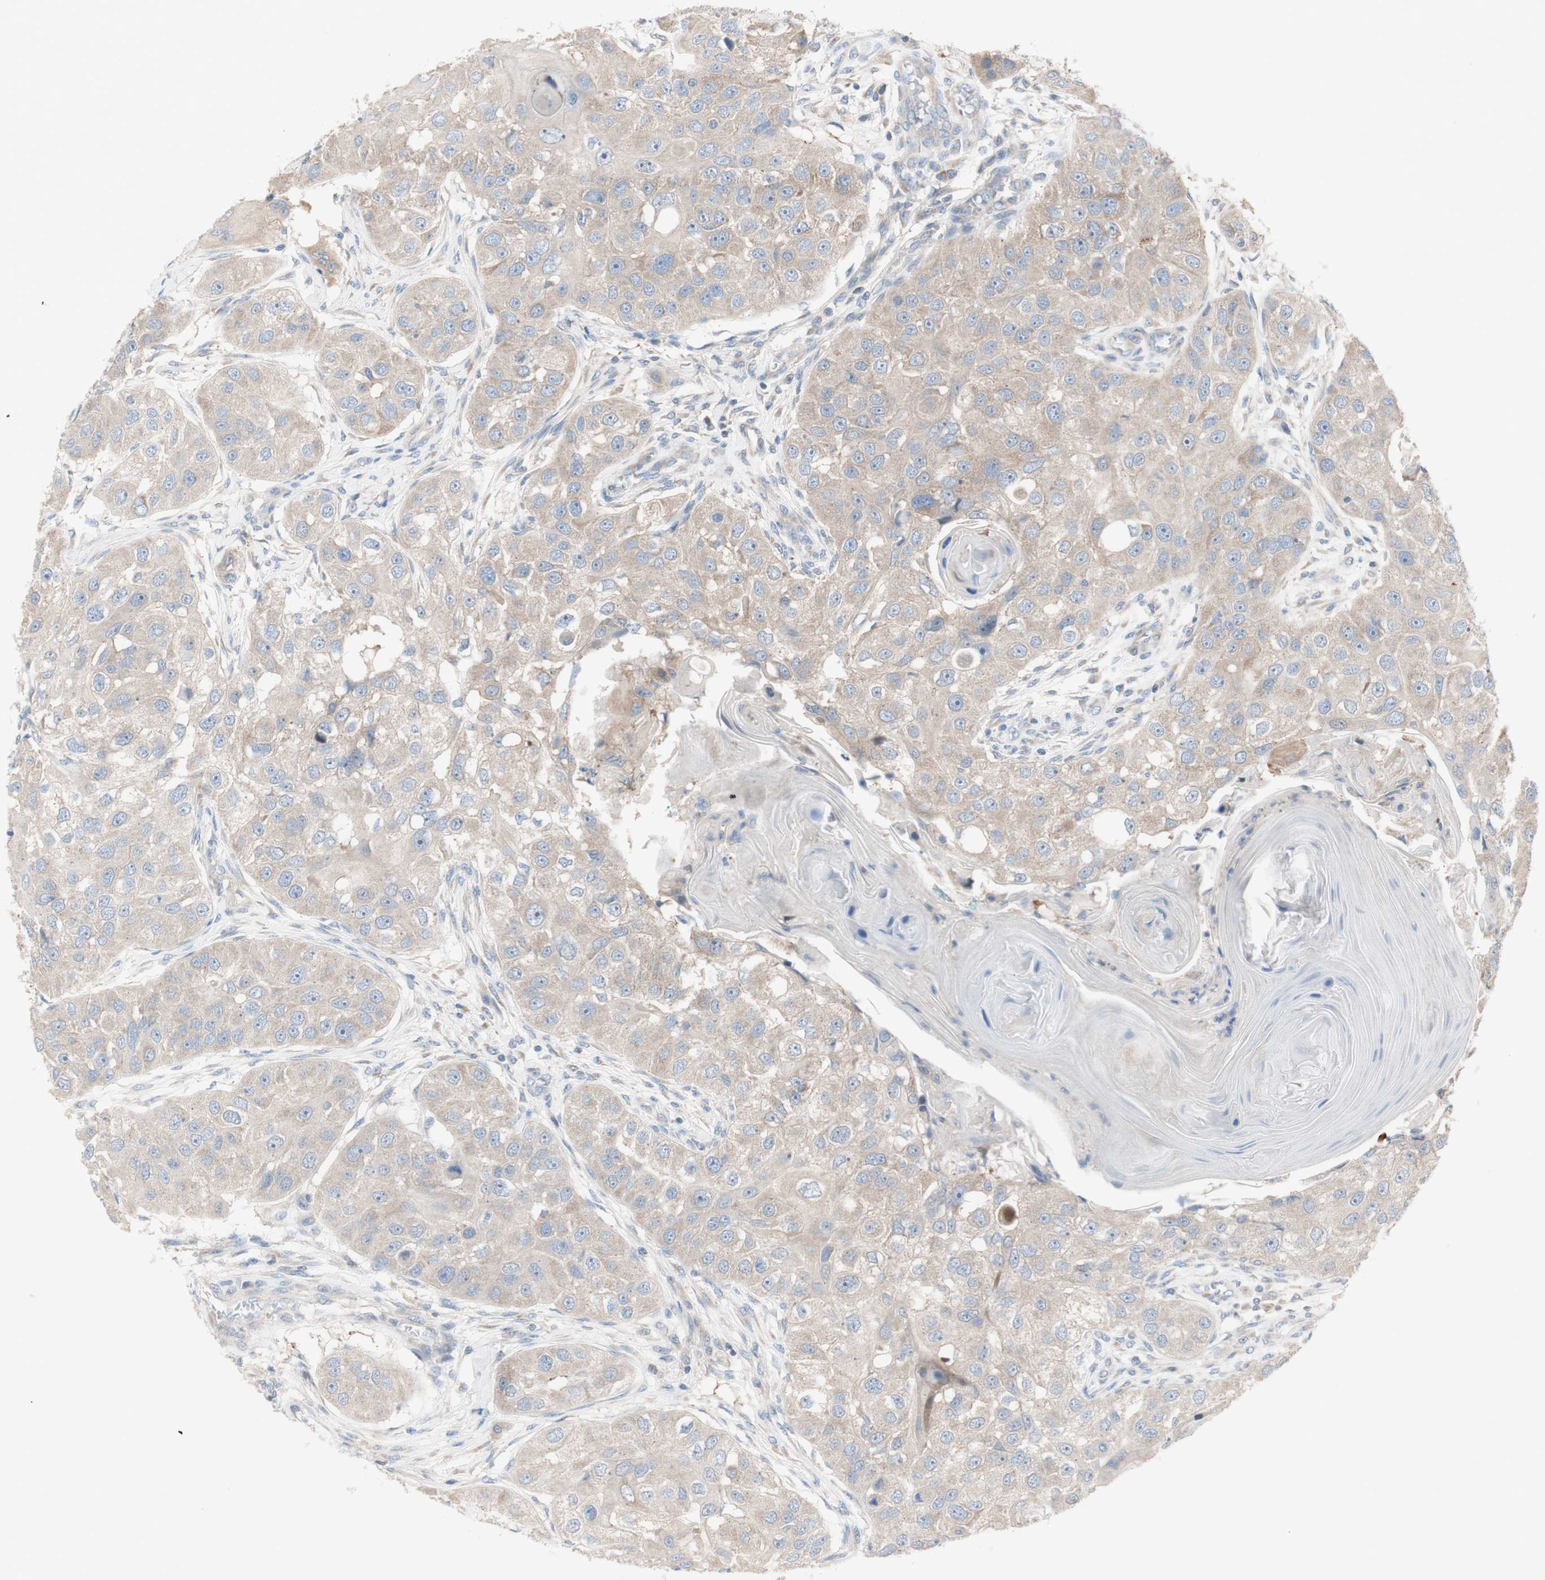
{"staining": {"intensity": "weak", "quantity": ">75%", "location": "cytoplasmic/membranous"}, "tissue": "head and neck cancer", "cell_type": "Tumor cells", "image_type": "cancer", "snomed": [{"axis": "morphology", "description": "Normal tissue, NOS"}, {"axis": "morphology", "description": "Squamous cell carcinoma, NOS"}, {"axis": "topography", "description": "Skeletal muscle"}, {"axis": "topography", "description": "Head-Neck"}], "caption": "The histopathology image displays a brown stain indicating the presence of a protein in the cytoplasmic/membranous of tumor cells in head and neck squamous cell carcinoma. (Stains: DAB (3,3'-diaminobenzidine) in brown, nuclei in blue, Microscopy: brightfield microscopy at high magnification).", "gene": "C3orf52", "patient": {"sex": "male", "age": 51}}